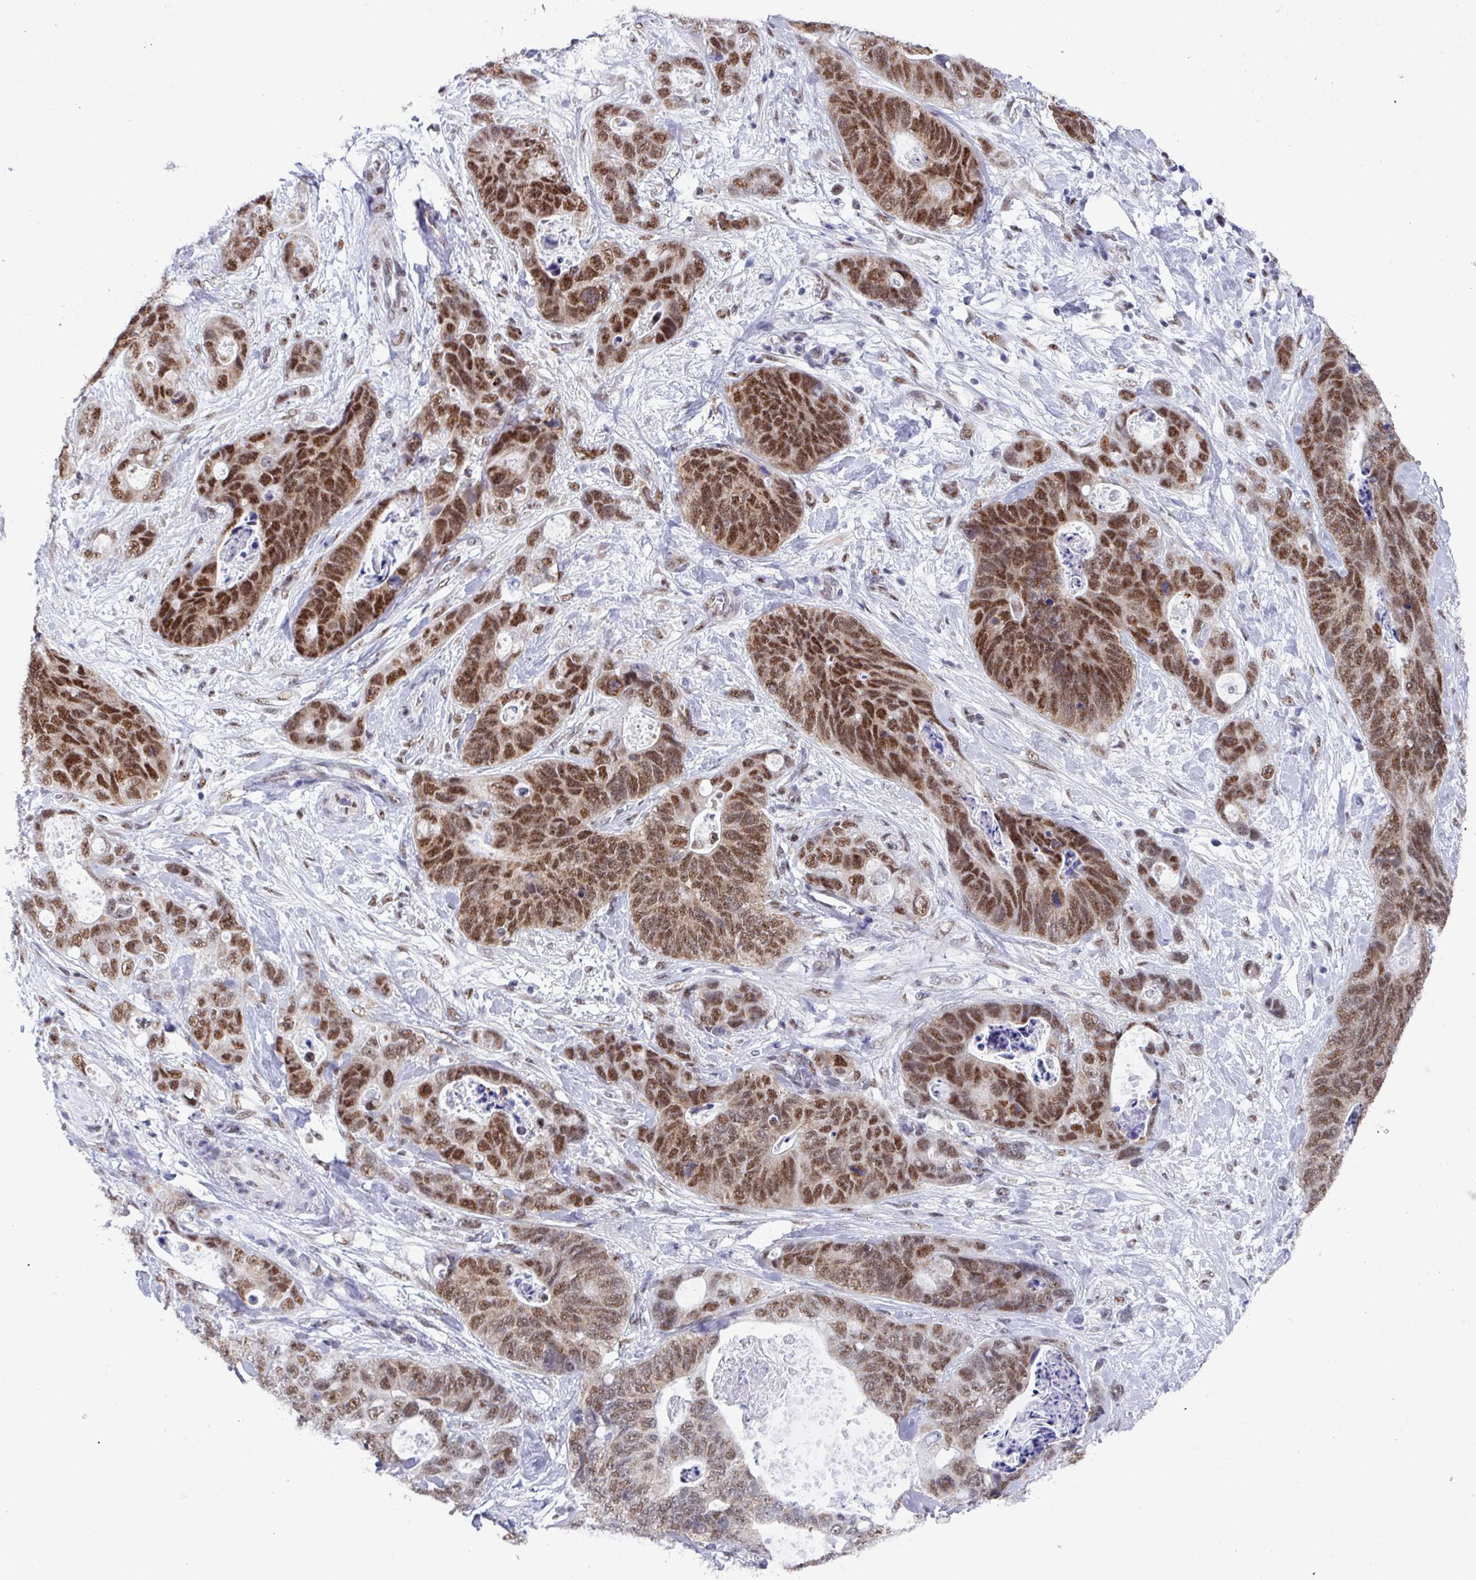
{"staining": {"intensity": "moderate", "quantity": ">75%", "location": "nuclear"}, "tissue": "stomach cancer", "cell_type": "Tumor cells", "image_type": "cancer", "snomed": [{"axis": "morphology", "description": "Normal tissue, NOS"}, {"axis": "morphology", "description": "Adenocarcinoma, NOS"}, {"axis": "topography", "description": "Stomach"}], "caption": "Adenocarcinoma (stomach) stained with a brown dye exhibits moderate nuclear positive positivity in about >75% of tumor cells.", "gene": "PUF60", "patient": {"sex": "female", "age": 89}}